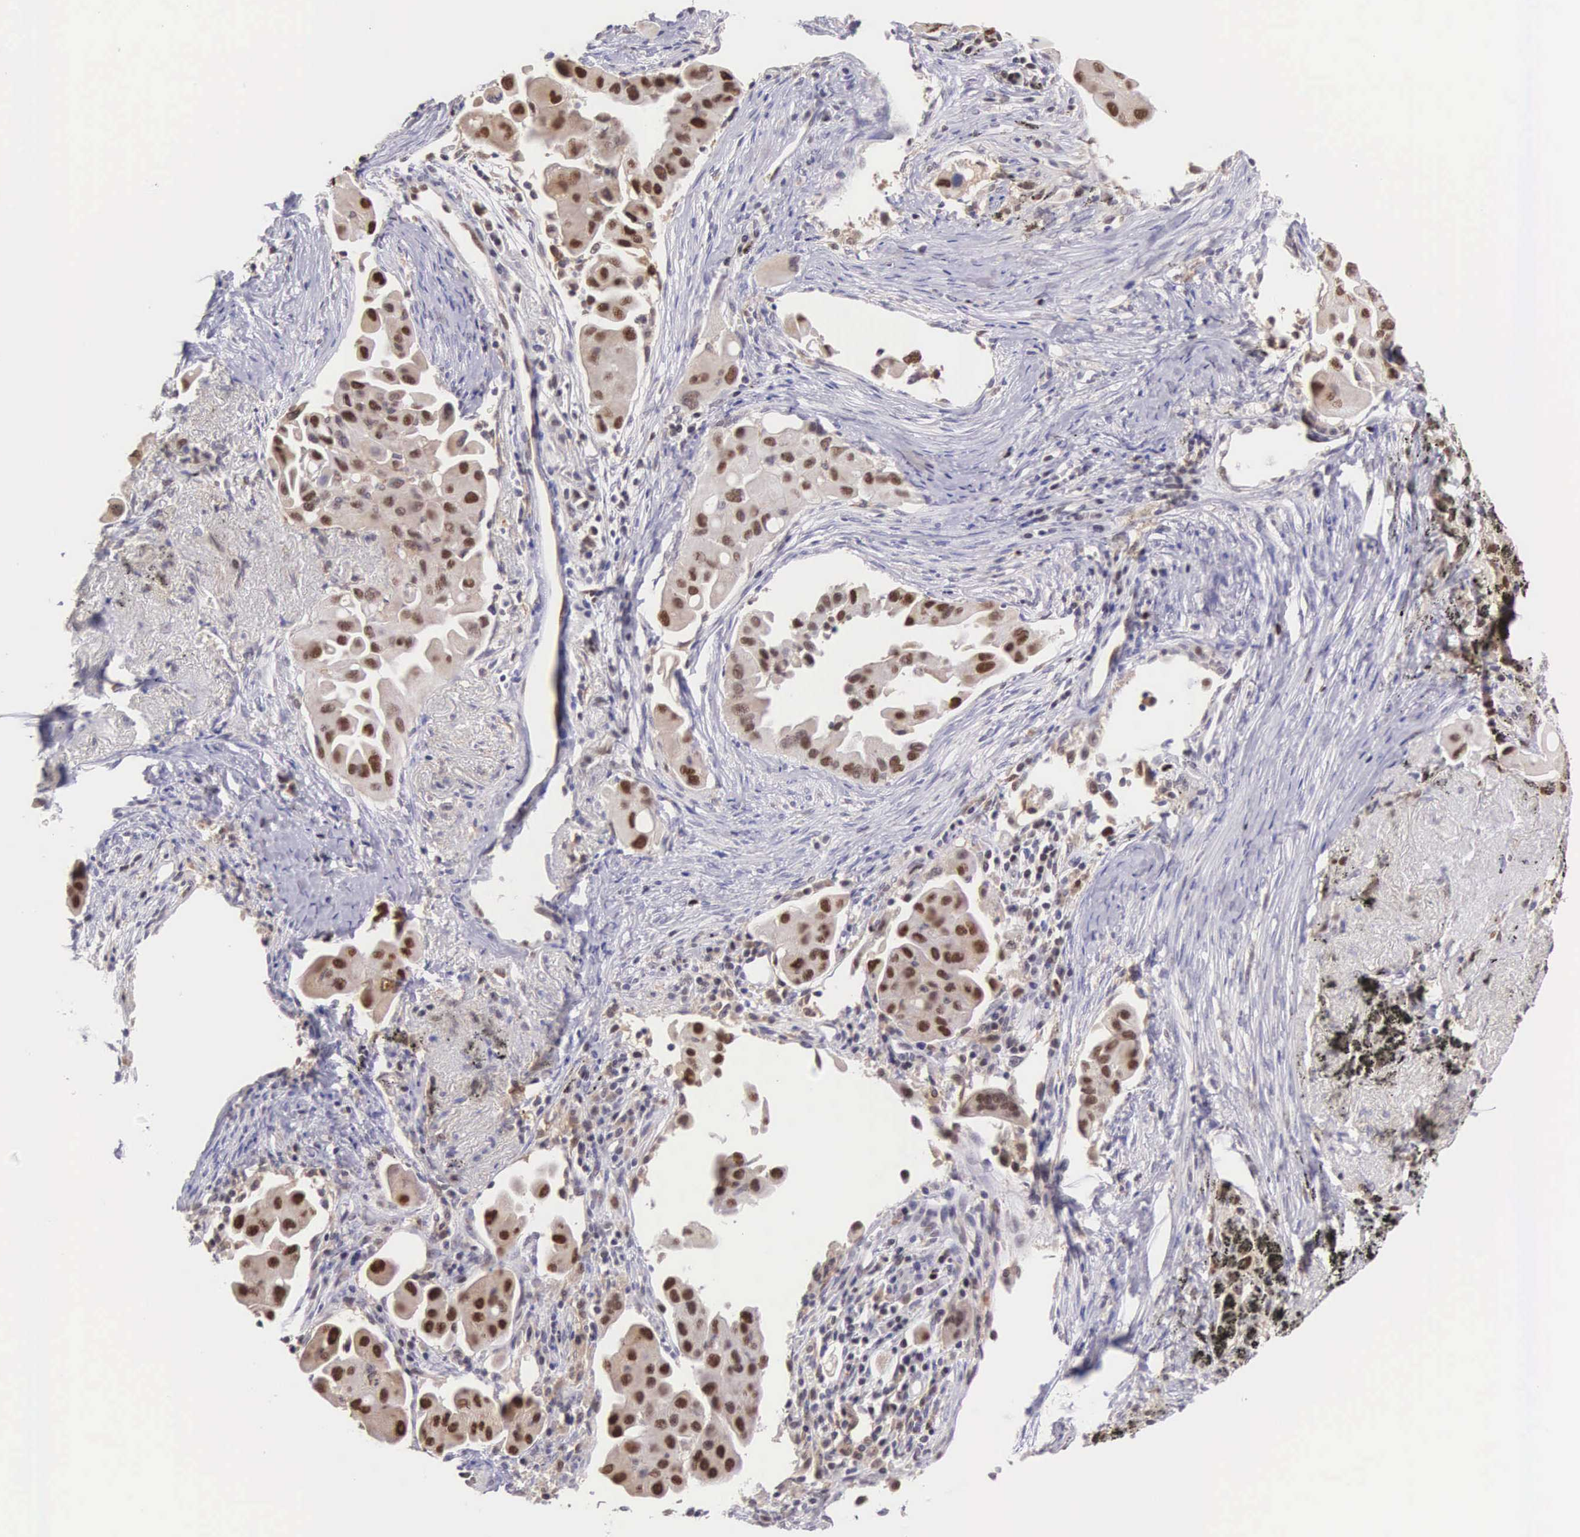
{"staining": {"intensity": "moderate", "quantity": ">75%", "location": "nuclear"}, "tissue": "lung cancer", "cell_type": "Tumor cells", "image_type": "cancer", "snomed": [{"axis": "morphology", "description": "Adenocarcinoma, NOS"}, {"axis": "topography", "description": "Lung"}], "caption": "Protein staining of lung adenocarcinoma tissue reveals moderate nuclear staining in about >75% of tumor cells. Immunohistochemistry stains the protein in brown and the nuclei are stained blue.", "gene": "GRK3", "patient": {"sex": "male", "age": 68}}